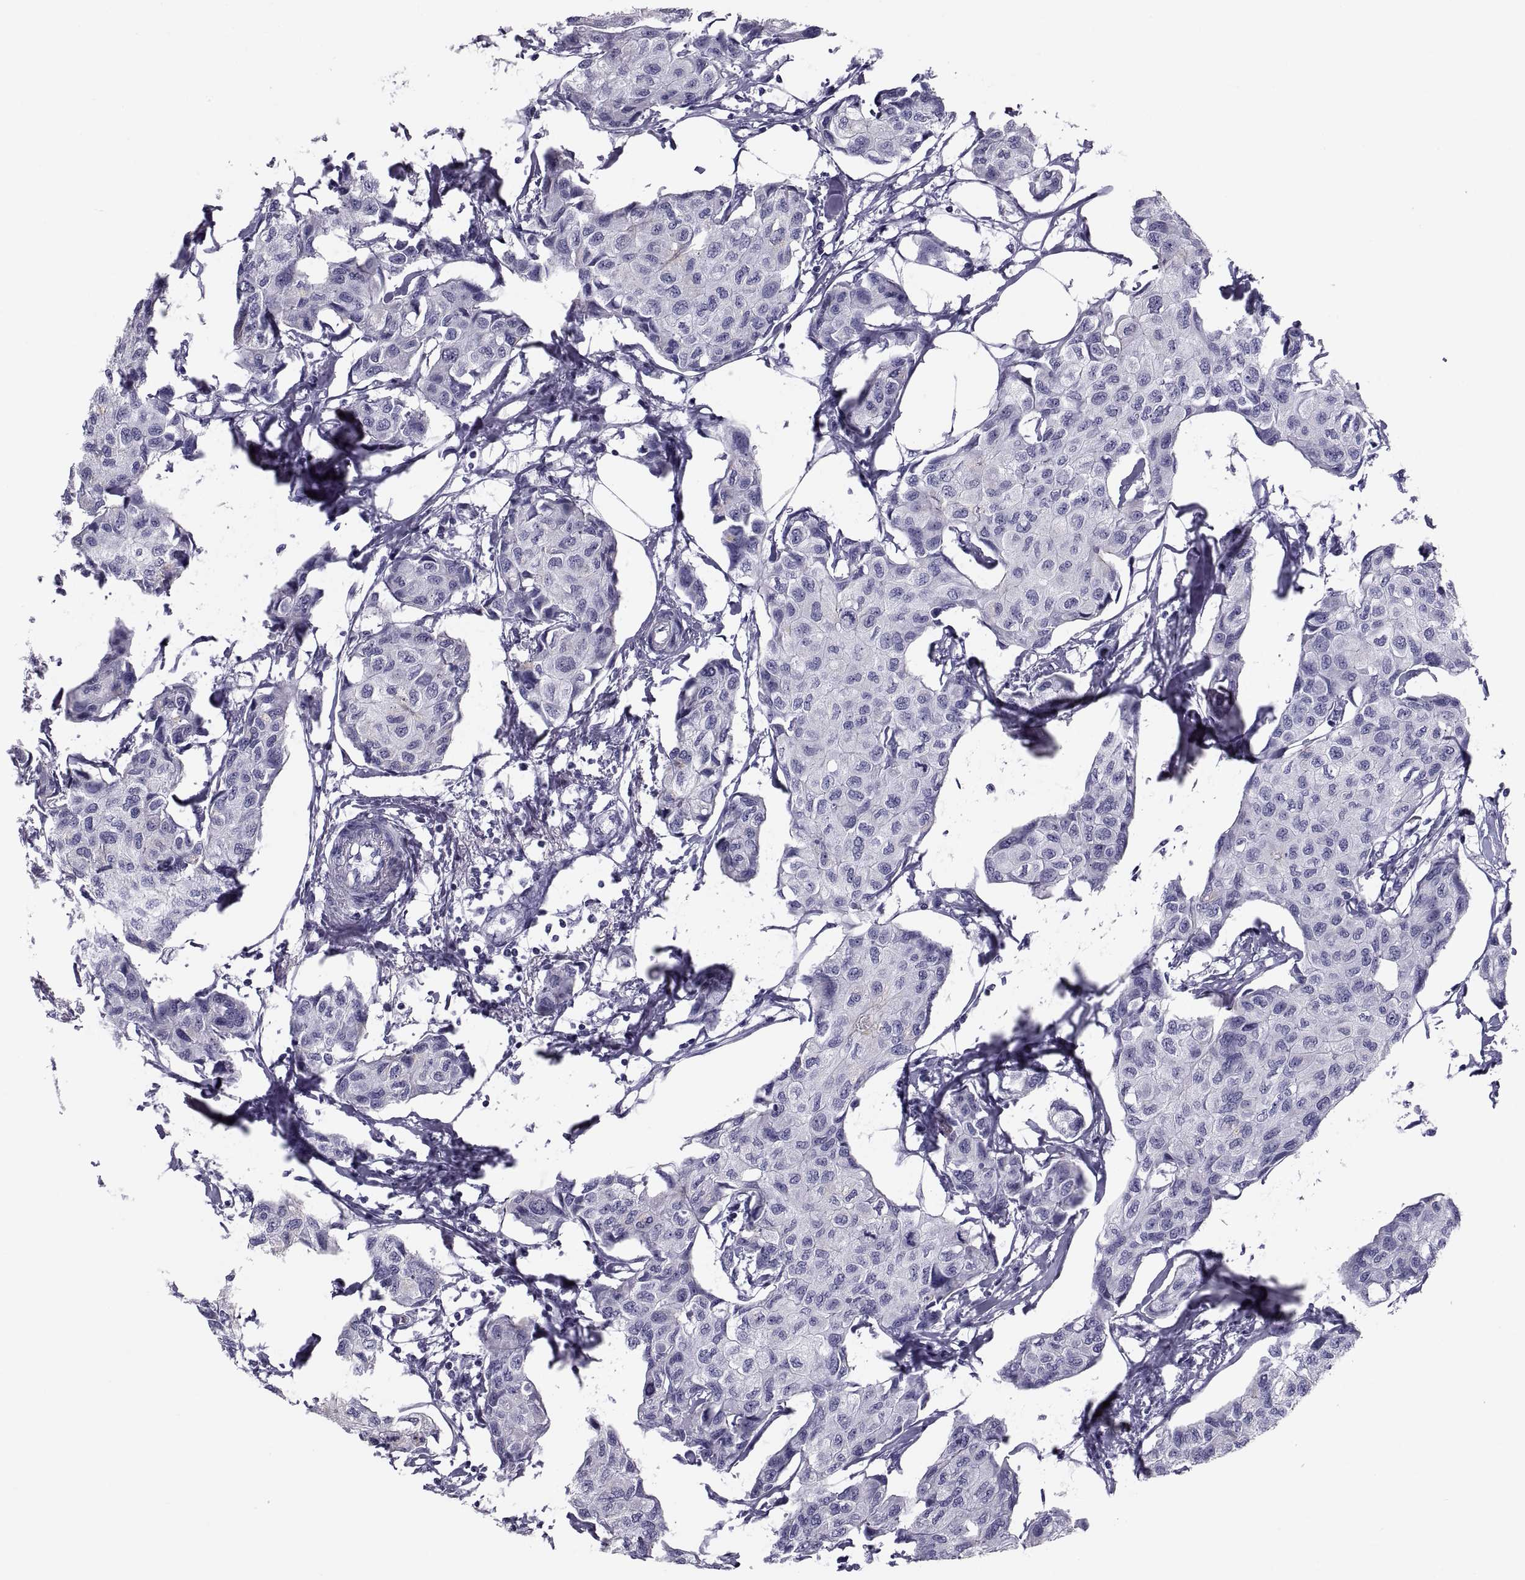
{"staining": {"intensity": "negative", "quantity": "none", "location": "none"}, "tissue": "breast cancer", "cell_type": "Tumor cells", "image_type": "cancer", "snomed": [{"axis": "morphology", "description": "Duct carcinoma"}, {"axis": "topography", "description": "Breast"}], "caption": "Protein analysis of infiltrating ductal carcinoma (breast) exhibits no significant expression in tumor cells. Brightfield microscopy of IHC stained with DAB (brown) and hematoxylin (blue), captured at high magnification.", "gene": "CRISP1", "patient": {"sex": "female", "age": 80}}